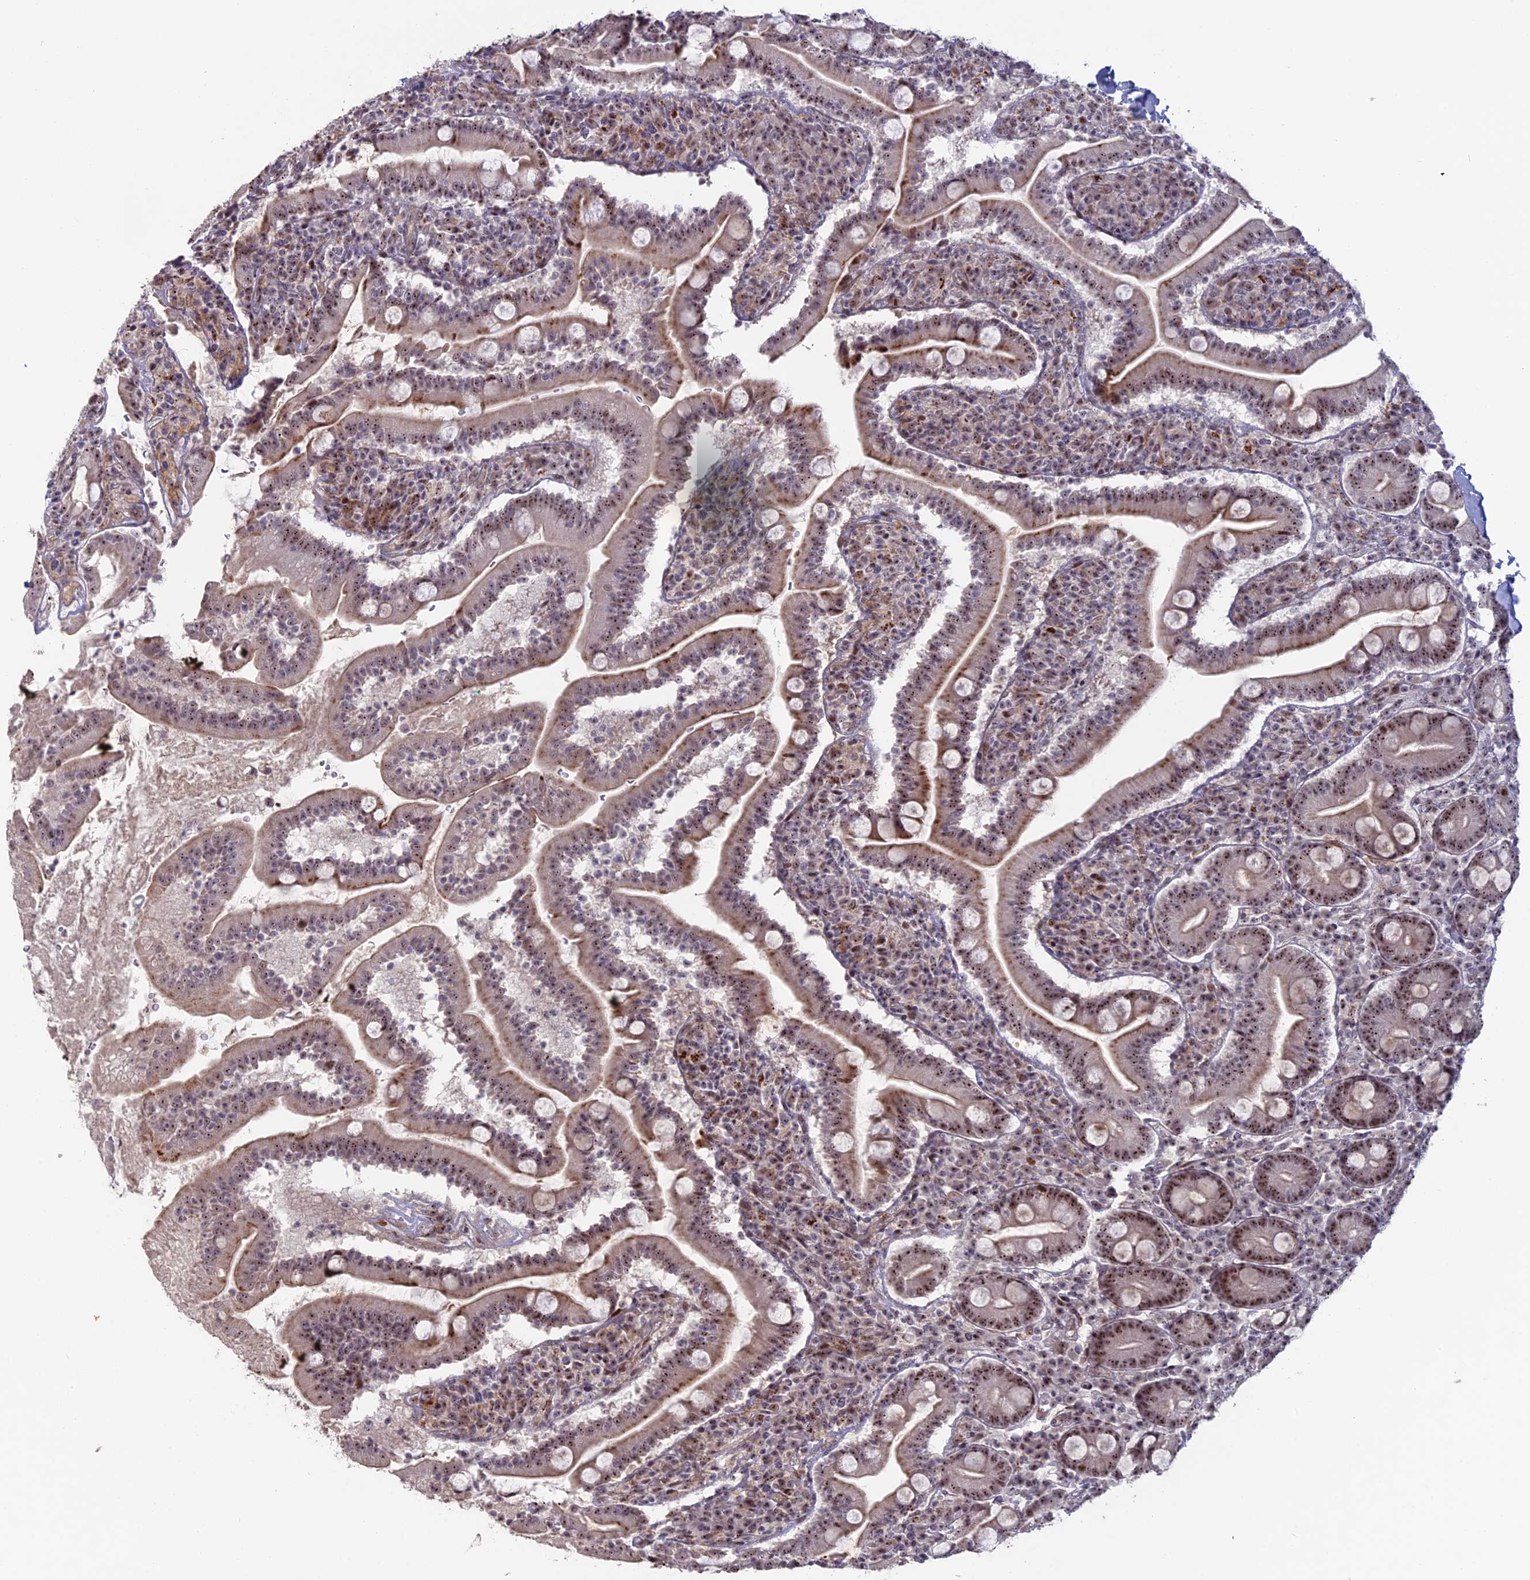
{"staining": {"intensity": "strong", "quantity": ">75%", "location": "nuclear"}, "tissue": "duodenum", "cell_type": "Glandular cells", "image_type": "normal", "snomed": [{"axis": "morphology", "description": "Normal tissue, NOS"}, {"axis": "topography", "description": "Duodenum"}], "caption": "This image shows normal duodenum stained with immunohistochemistry (IHC) to label a protein in brown. The nuclear of glandular cells show strong positivity for the protein. Nuclei are counter-stained blue.", "gene": "FAM131A", "patient": {"sex": "male", "age": 35}}